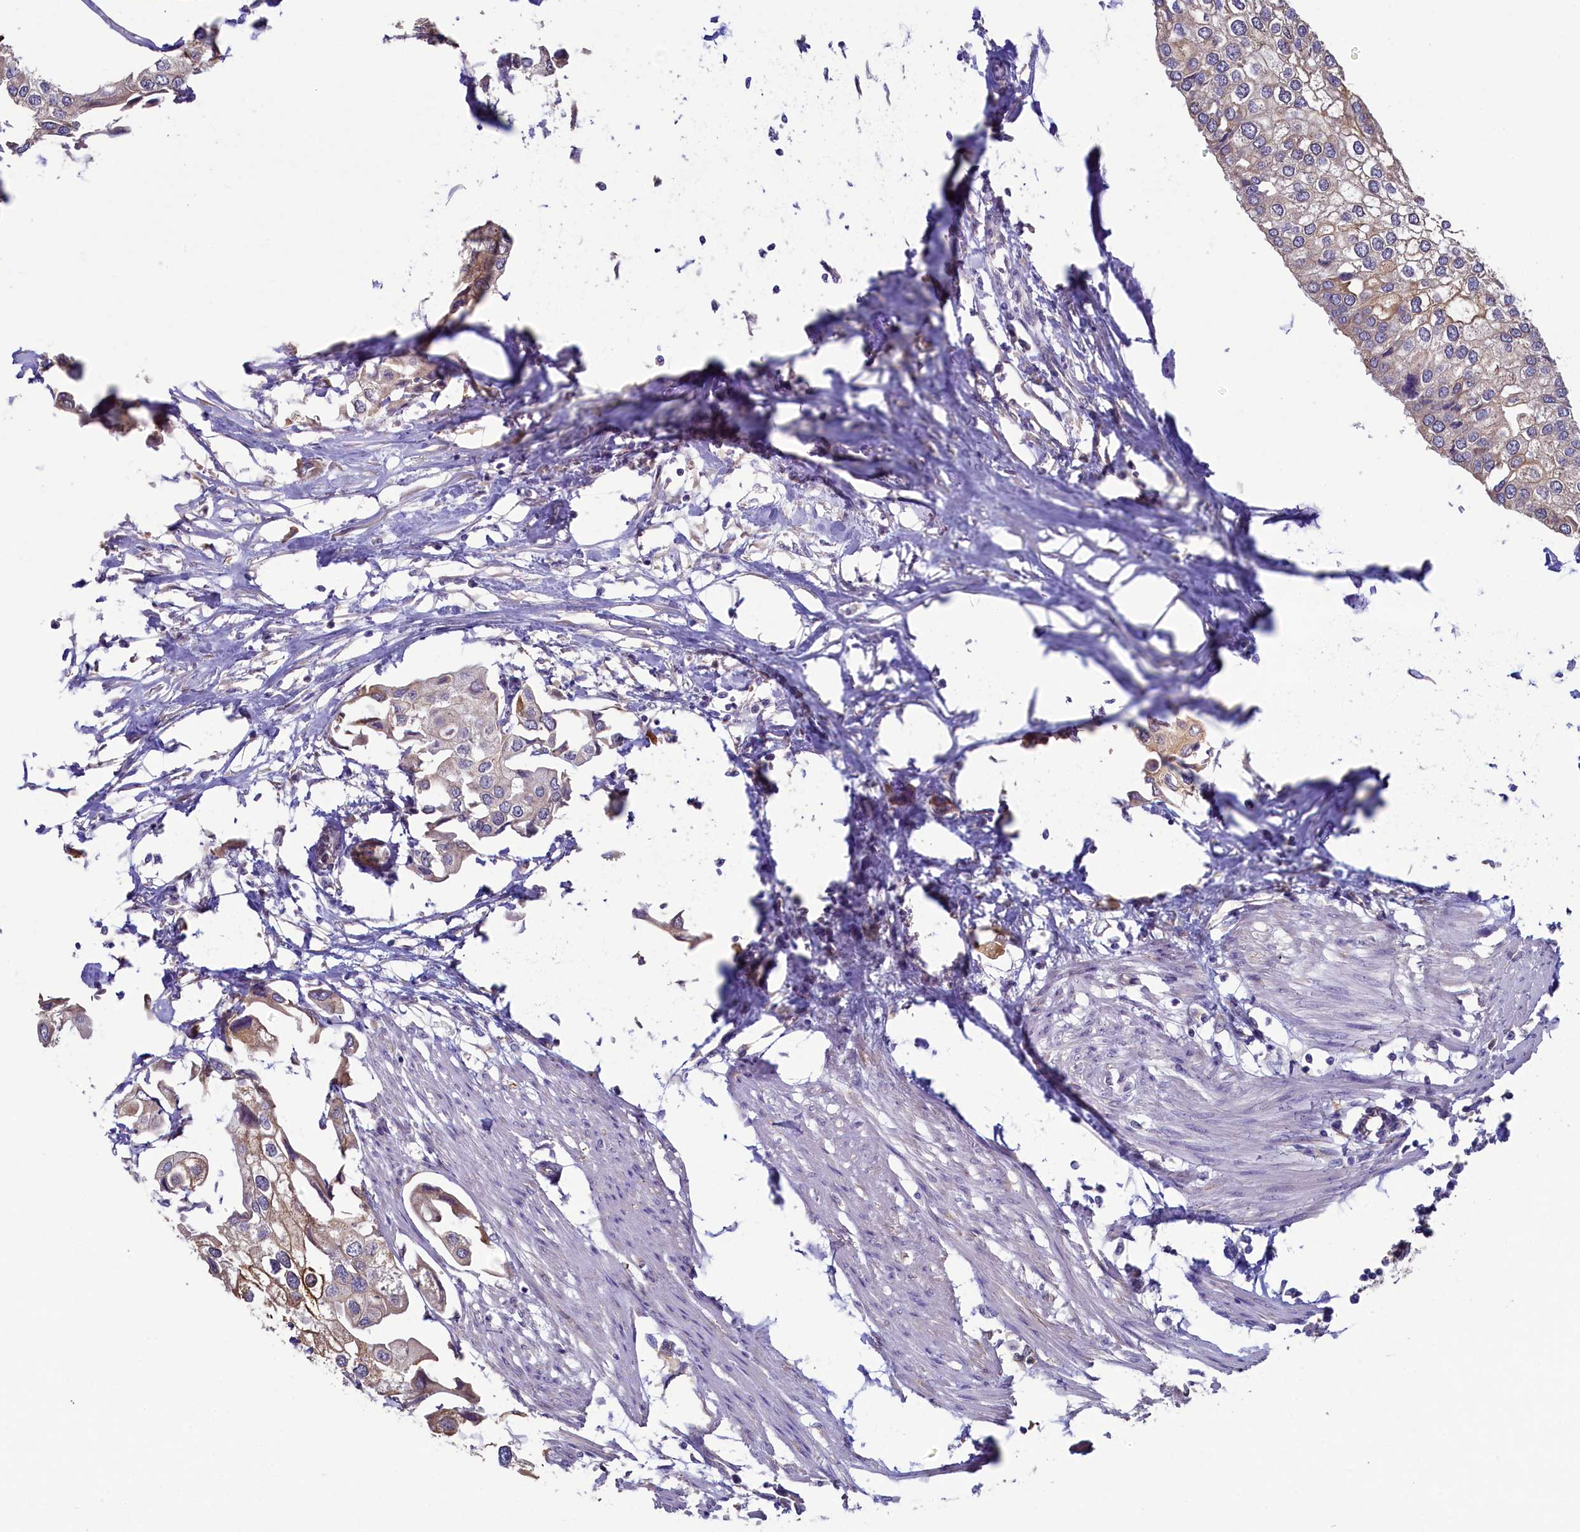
{"staining": {"intensity": "moderate", "quantity": "<25%", "location": "cytoplasmic/membranous"}, "tissue": "urothelial cancer", "cell_type": "Tumor cells", "image_type": "cancer", "snomed": [{"axis": "morphology", "description": "Urothelial carcinoma, High grade"}, {"axis": "topography", "description": "Urinary bladder"}], "caption": "Protein expression by IHC demonstrates moderate cytoplasmic/membranous staining in about <25% of tumor cells in urothelial cancer. (Brightfield microscopy of DAB IHC at high magnification).", "gene": "SPATA2L", "patient": {"sex": "male", "age": 64}}